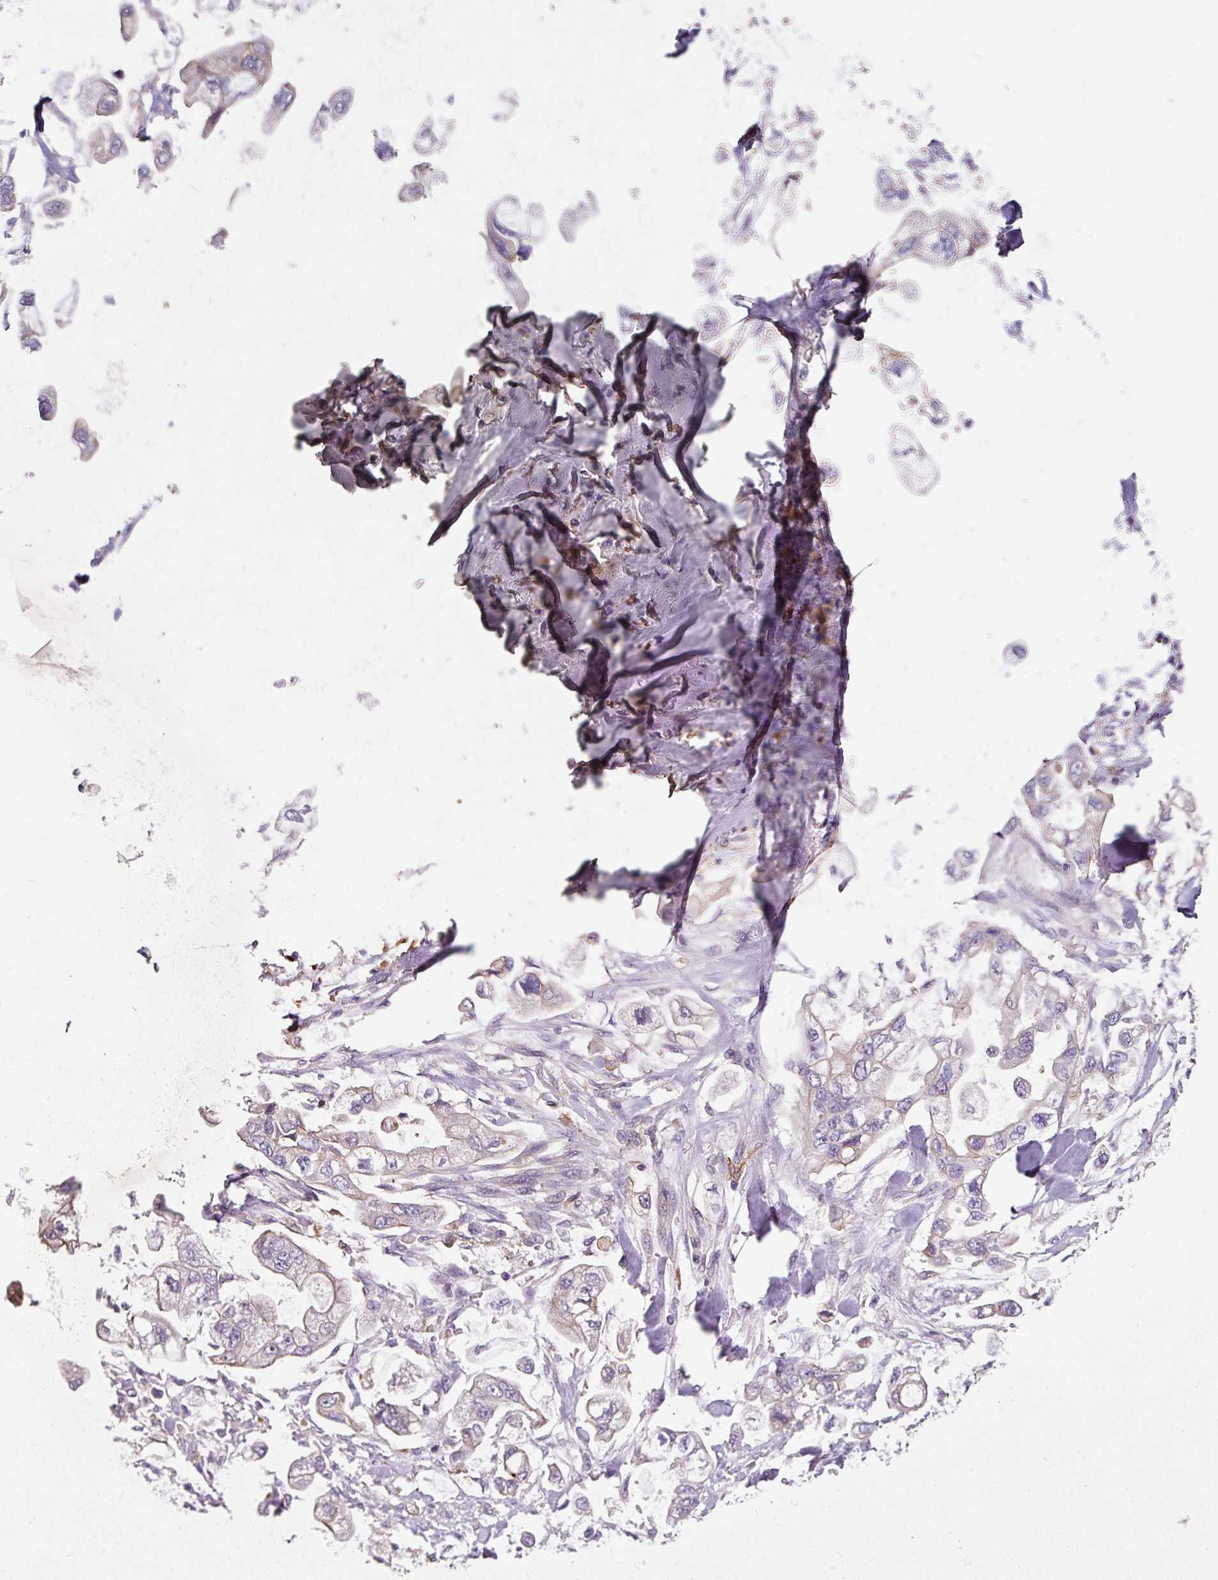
{"staining": {"intensity": "negative", "quantity": "none", "location": "none"}, "tissue": "stomach cancer", "cell_type": "Tumor cells", "image_type": "cancer", "snomed": [{"axis": "morphology", "description": "Adenocarcinoma, NOS"}, {"axis": "topography", "description": "Stomach"}], "caption": "High magnification brightfield microscopy of adenocarcinoma (stomach) stained with DAB (brown) and counterstained with hematoxylin (blue): tumor cells show no significant expression.", "gene": "C4orf48", "patient": {"sex": "male", "age": 62}}